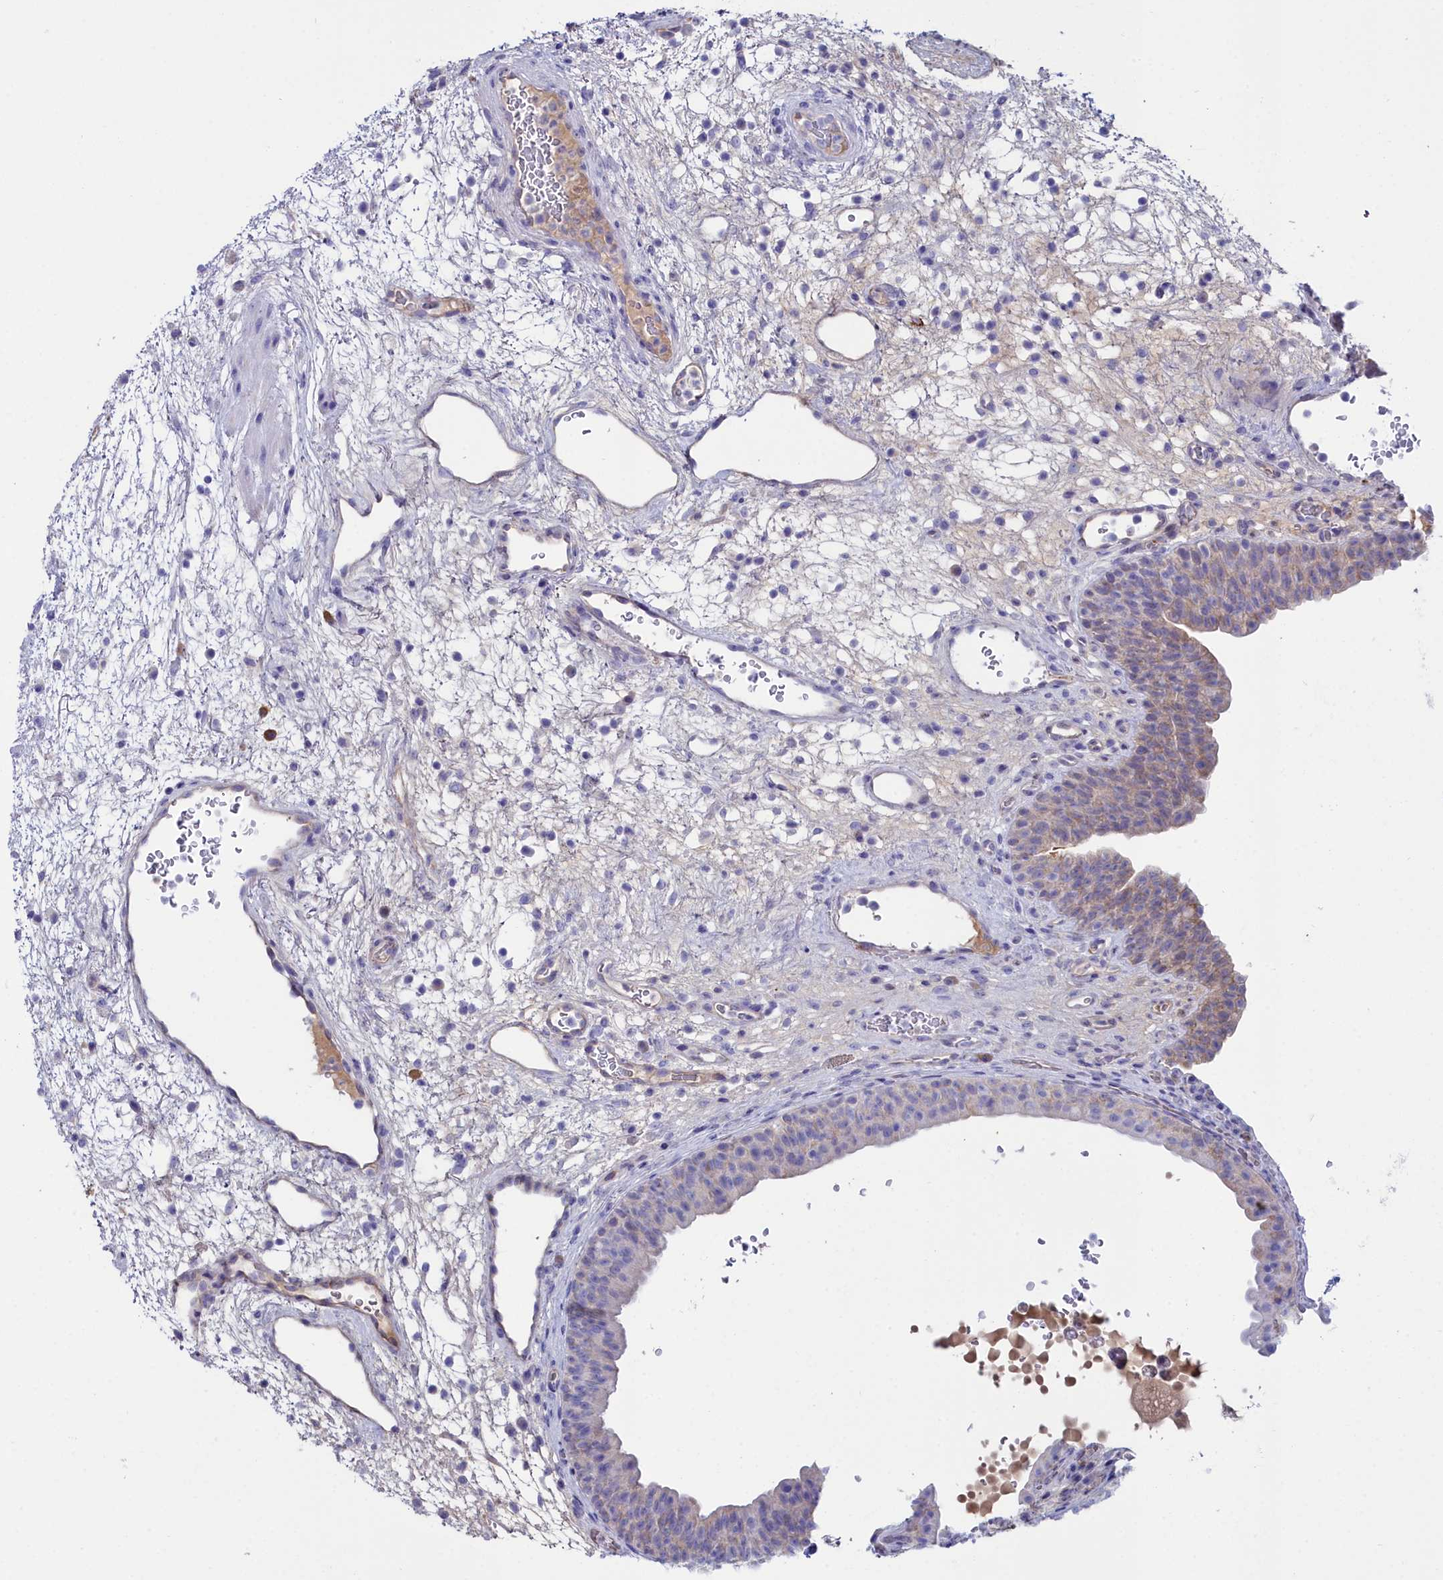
{"staining": {"intensity": "weak", "quantity": "<25%", "location": "cytoplasmic/membranous"}, "tissue": "urinary bladder", "cell_type": "Urothelial cells", "image_type": "normal", "snomed": [{"axis": "morphology", "description": "Normal tissue, NOS"}, {"axis": "topography", "description": "Urinary bladder"}], "caption": "Immunohistochemical staining of unremarkable urinary bladder shows no significant expression in urothelial cells.", "gene": "SLC49A3", "patient": {"sex": "male", "age": 71}}